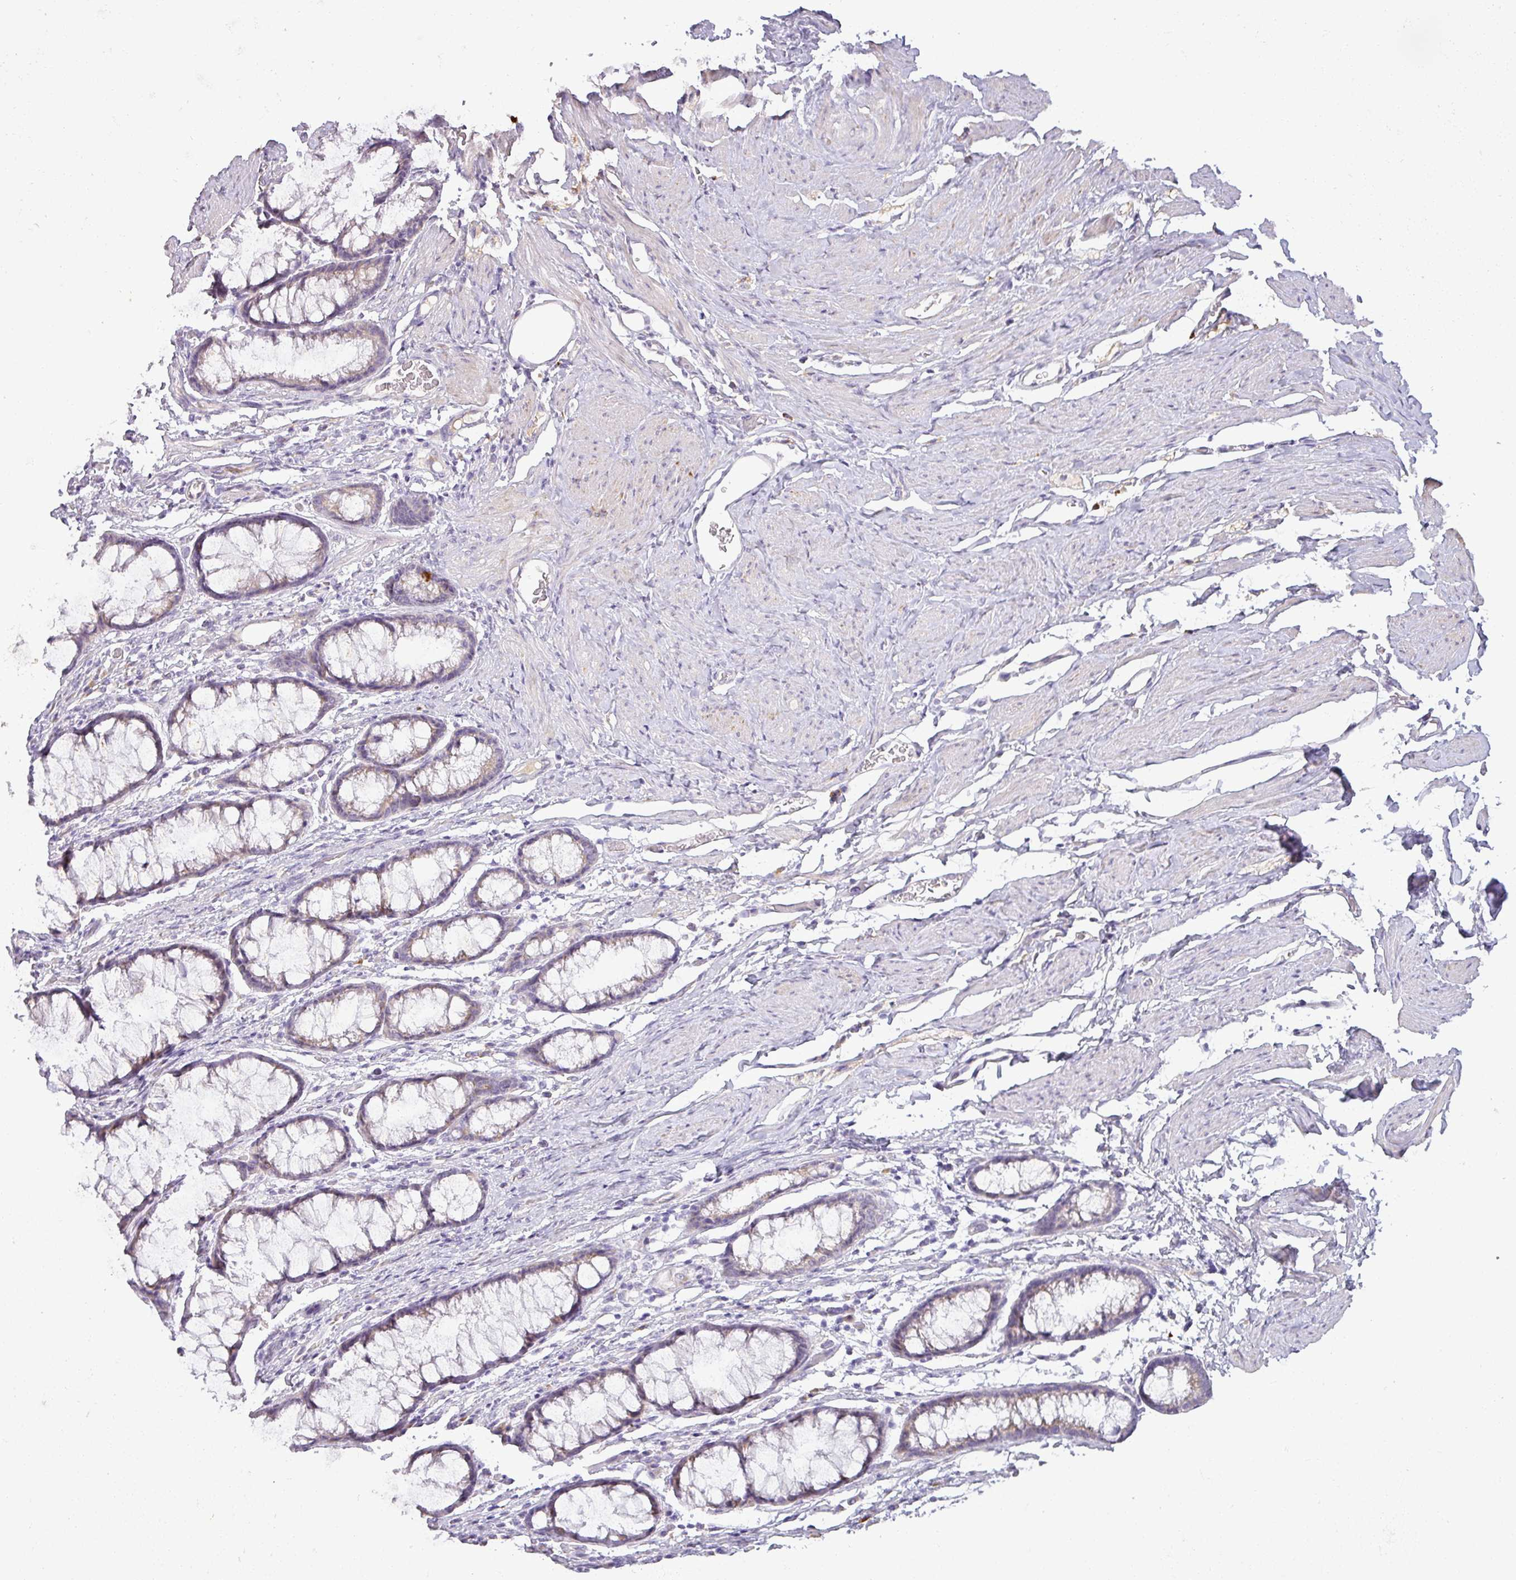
{"staining": {"intensity": "negative", "quantity": "none", "location": "none"}, "tissue": "colon", "cell_type": "Endothelial cells", "image_type": "normal", "snomed": [{"axis": "morphology", "description": "Normal tissue, NOS"}, {"axis": "topography", "description": "Colon"}], "caption": "DAB immunohistochemical staining of benign colon demonstrates no significant expression in endothelial cells.", "gene": "DRD5", "patient": {"sex": "female", "age": 62}}